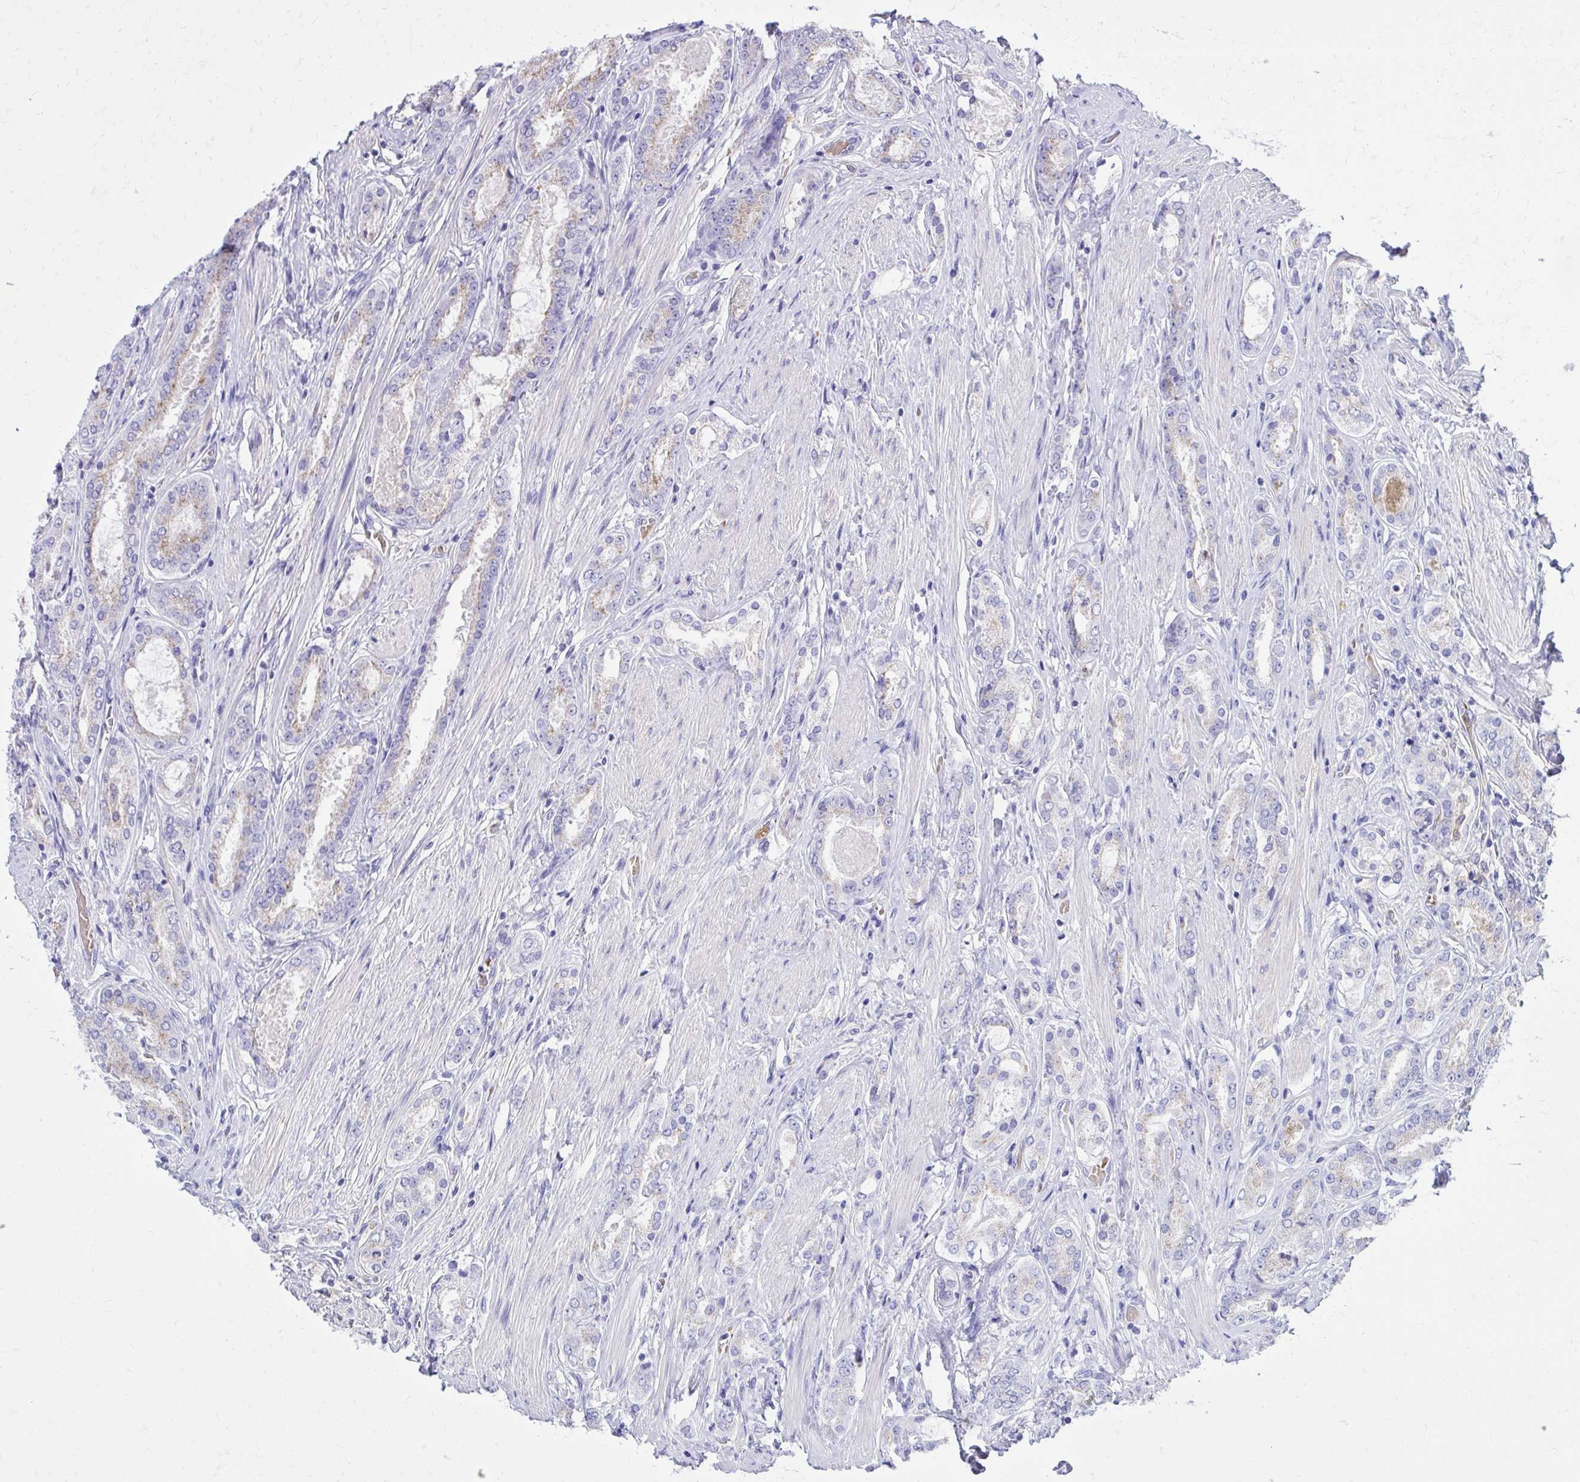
{"staining": {"intensity": "weak", "quantity": "<25%", "location": "cytoplasmic/membranous"}, "tissue": "prostate cancer", "cell_type": "Tumor cells", "image_type": "cancer", "snomed": [{"axis": "morphology", "description": "Adenocarcinoma, High grade"}, {"axis": "topography", "description": "Prostate"}], "caption": "The image displays no significant expression in tumor cells of prostate cancer (high-grade adenocarcinoma). (Brightfield microscopy of DAB immunohistochemistry (IHC) at high magnification).", "gene": "CAT", "patient": {"sex": "male", "age": 63}}